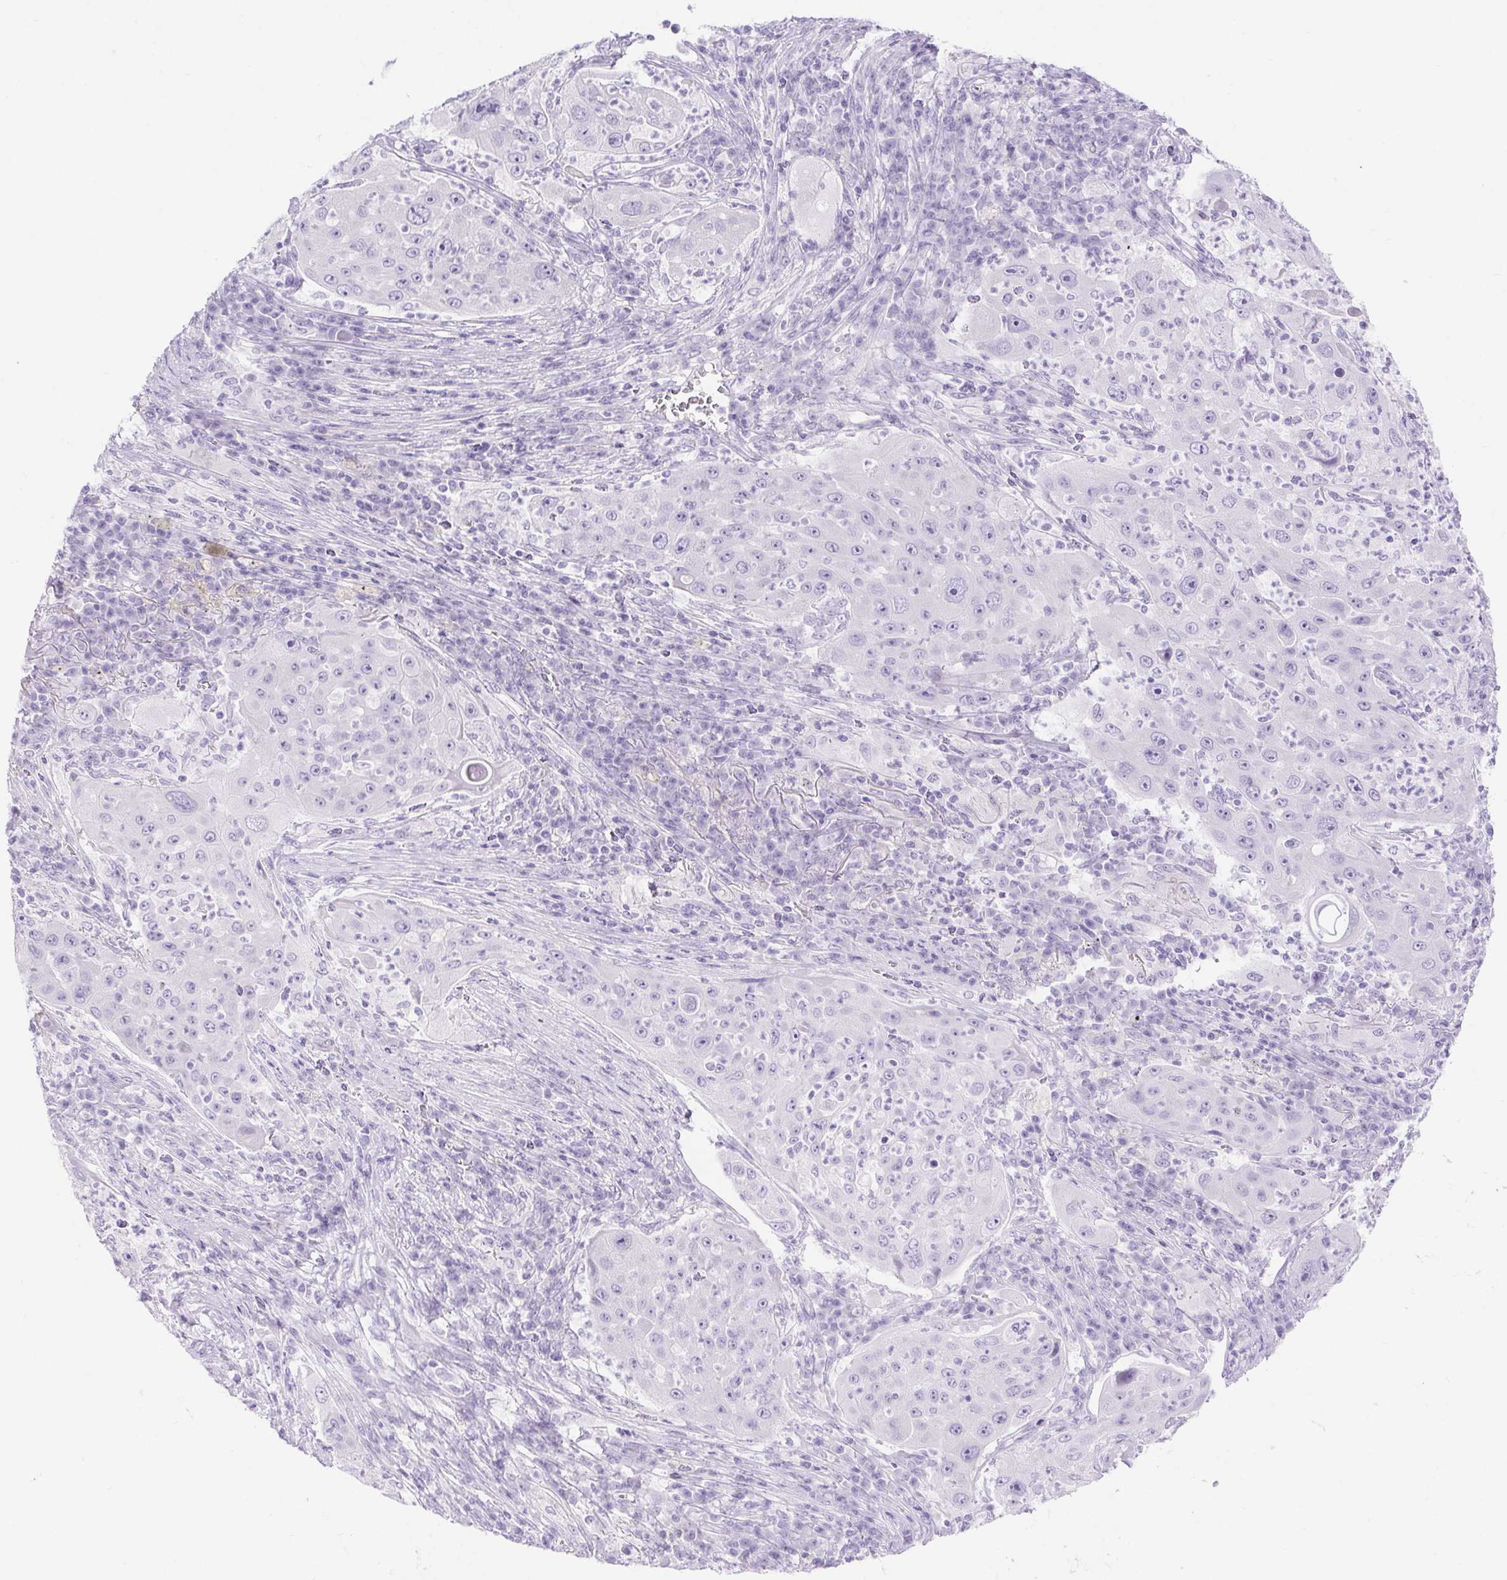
{"staining": {"intensity": "negative", "quantity": "none", "location": "none"}, "tissue": "lung cancer", "cell_type": "Tumor cells", "image_type": "cancer", "snomed": [{"axis": "morphology", "description": "Squamous cell carcinoma, NOS"}, {"axis": "topography", "description": "Lung"}], "caption": "IHC of human squamous cell carcinoma (lung) displays no expression in tumor cells. (DAB immunohistochemistry, high magnification).", "gene": "ERP27", "patient": {"sex": "female", "age": 59}}